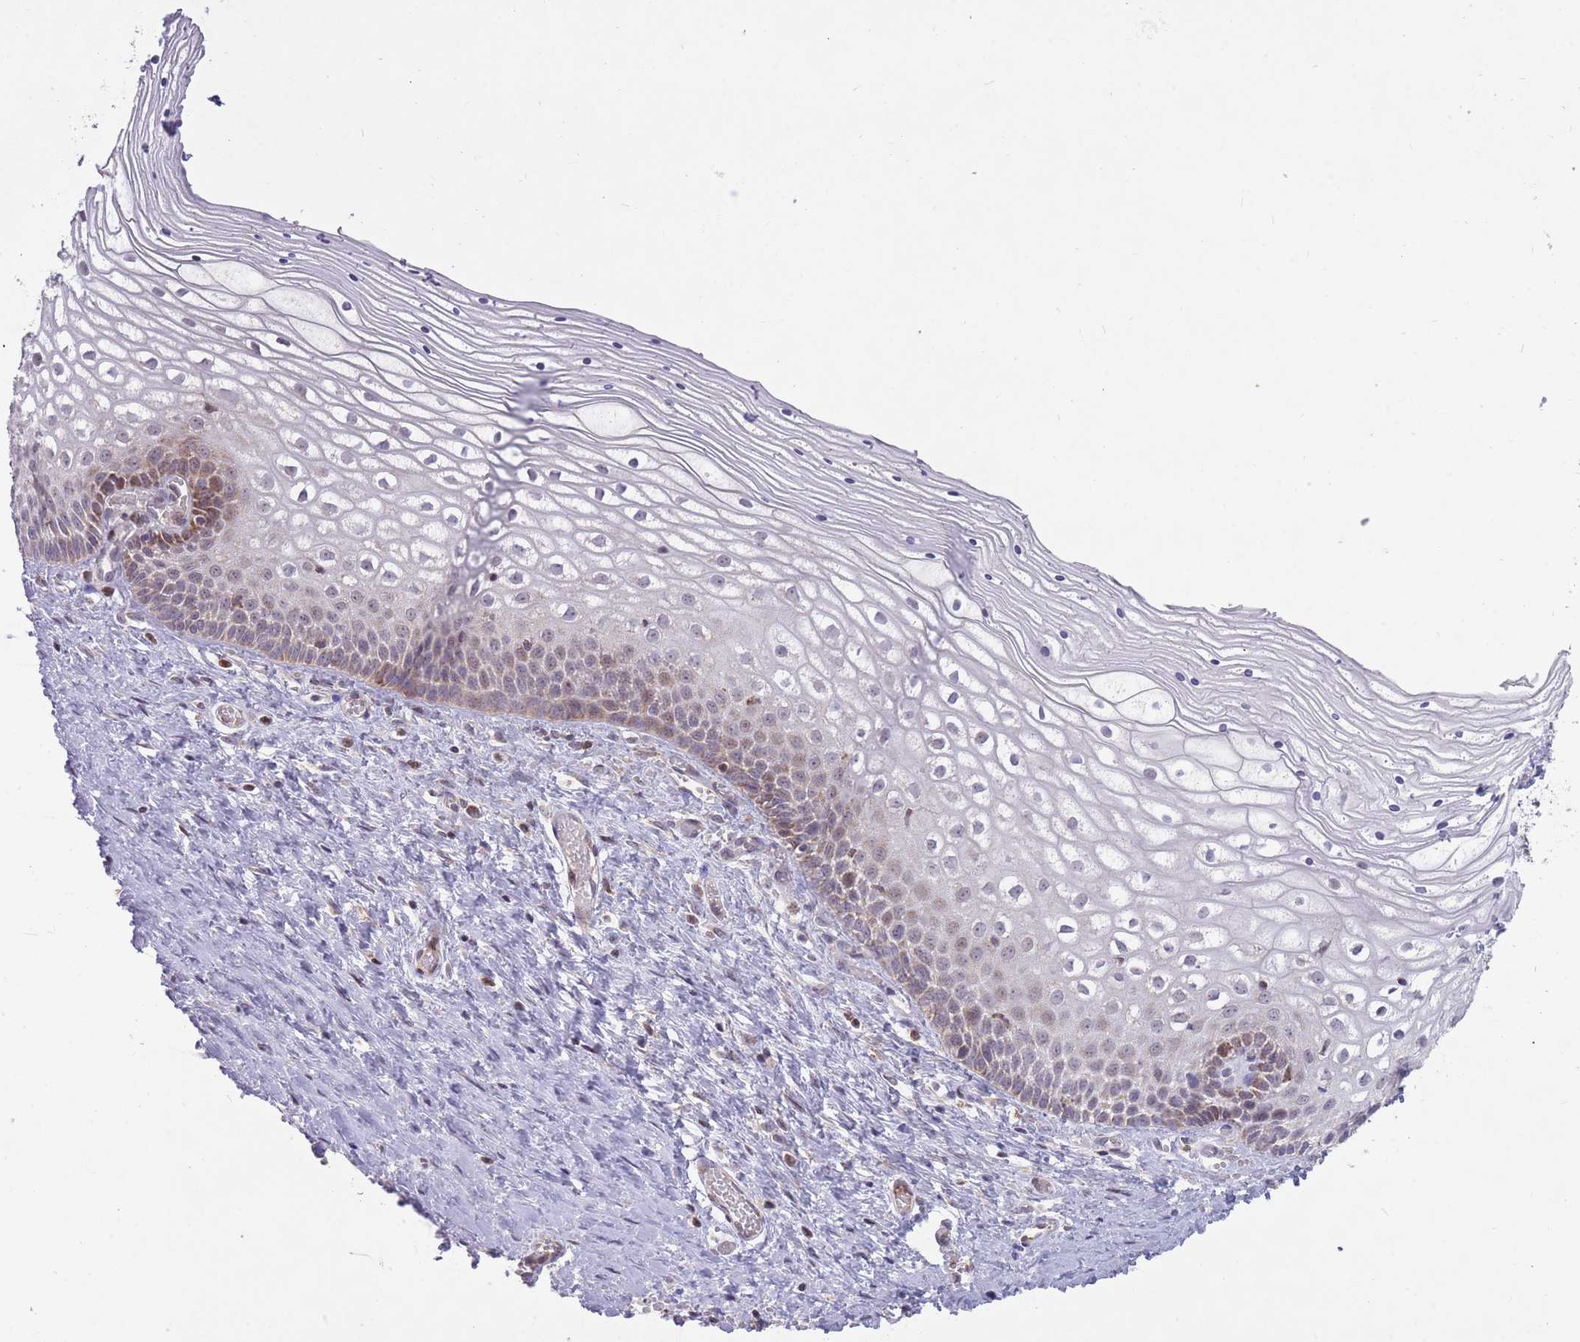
{"staining": {"intensity": "moderate", "quantity": "25%-75%", "location": "nuclear"}, "tissue": "vagina", "cell_type": "Squamous epithelial cells", "image_type": "normal", "snomed": [{"axis": "morphology", "description": "Normal tissue, NOS"}, {"axis": "topography", "description": "Vagina"}], "caption": "DAB immunohistochemical staining of benign human vagina shows moderate nuclear protein expression in approximately 25%-75% of squamous epithelial cells. (DAB (3,3'-diaminobenzidine) IHC, brown staining for protein, blue staining for nuclei).", "gene": "DPYSL4", "patient": {"sex": "female", "age": 59}}